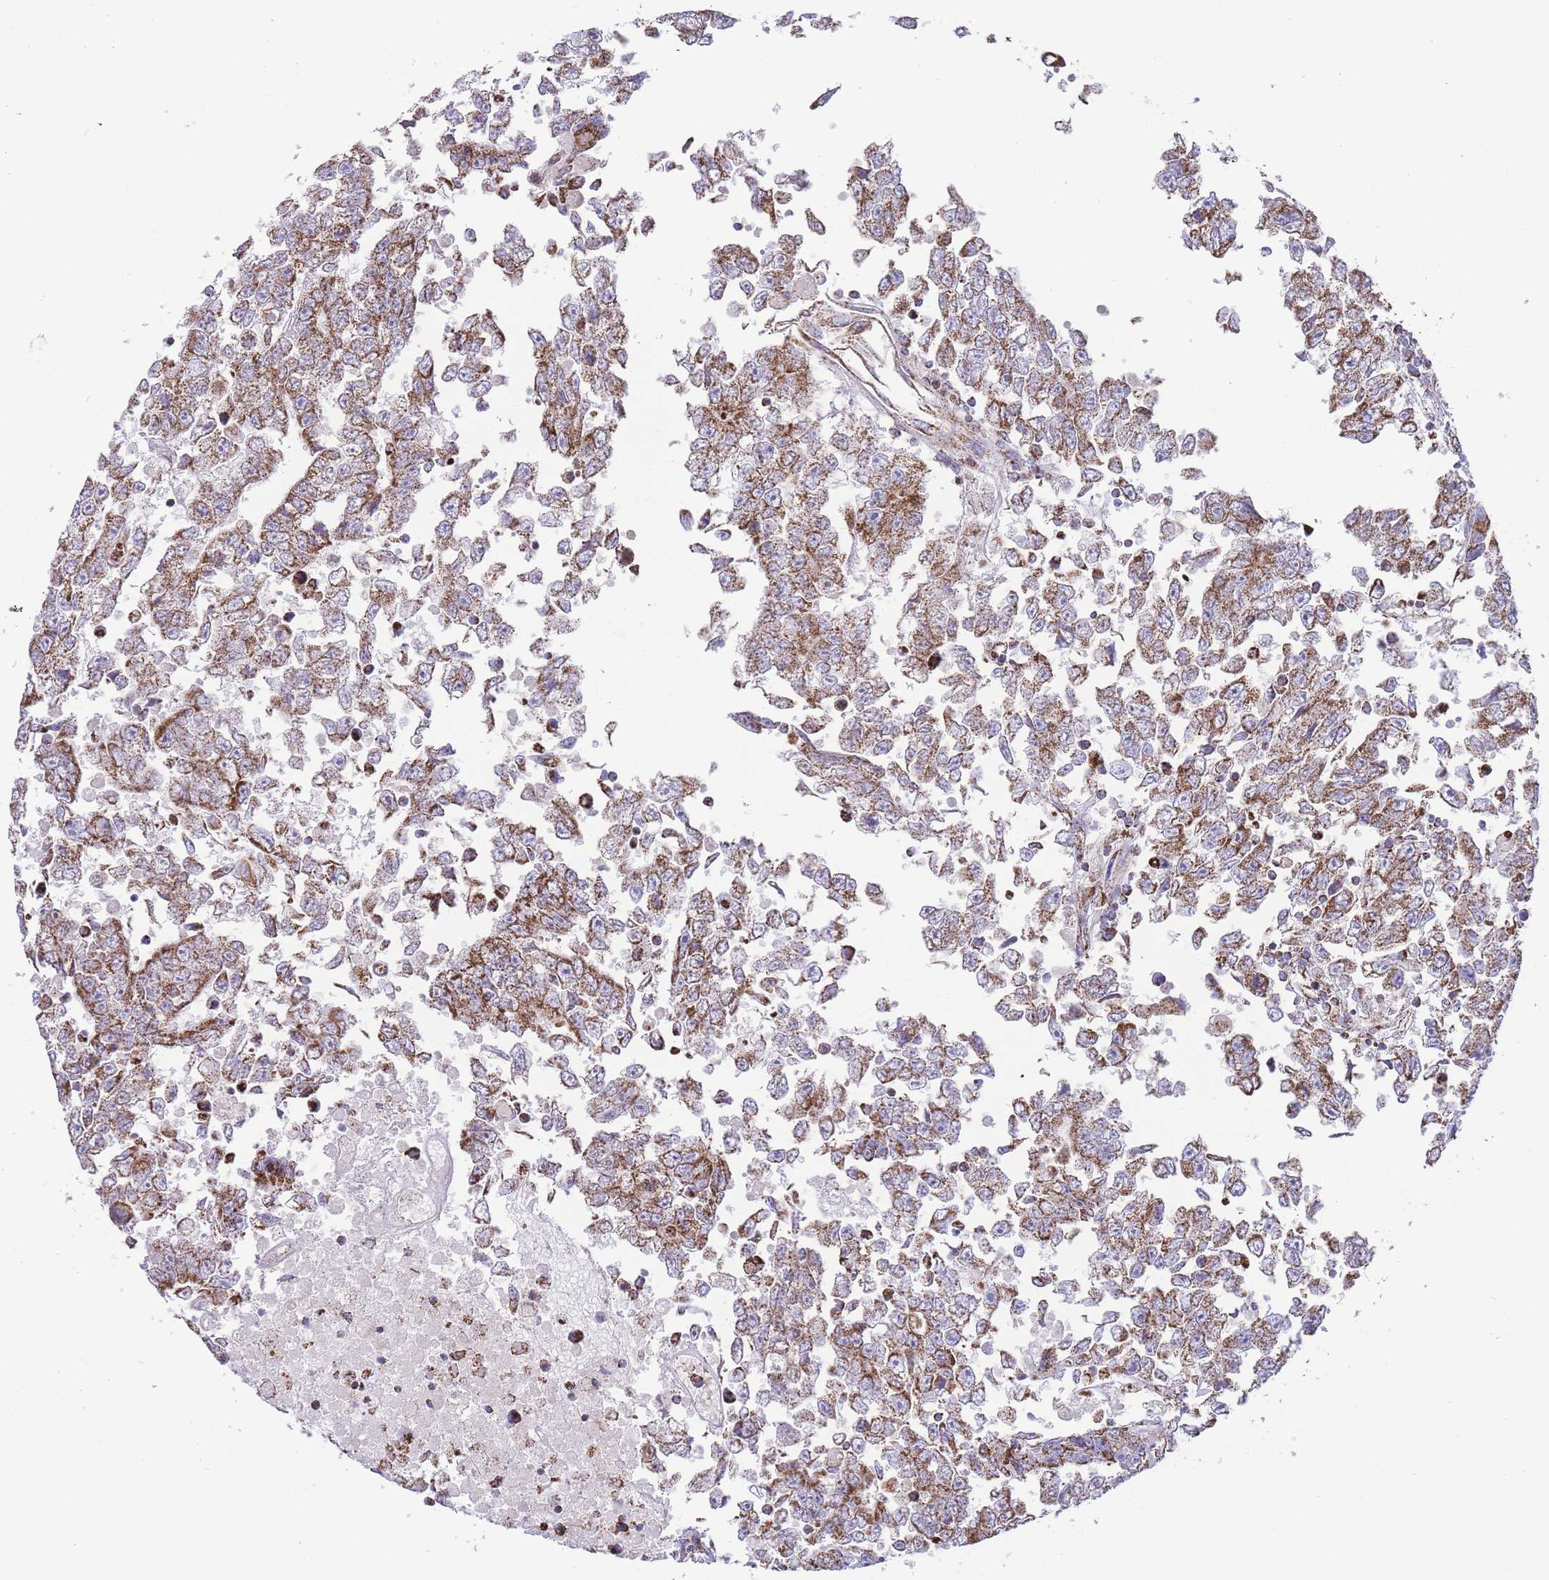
{"staining": {"intensity": "moderate", "quantity": ">75%", "location": "cytoplasmic/membranous"}, "tissue": "testis cancer", "cell_type": "Tumor cells", "image_type": "cancer", "snomed": [{"axis": "morphology", "description": "Carcinoma, Embryonal, NOS"}, {"axis": "topography", "description": "Testis"}], "caption": "Human testis cancer (embryonal carcinoma) stained with a brown dye demonstrates moderate cytoplasmic/membranous positive positivity in about >75% of tumor cells.", "gene": "GSTM1", "patient": {"sex": "male", "age": 25}}